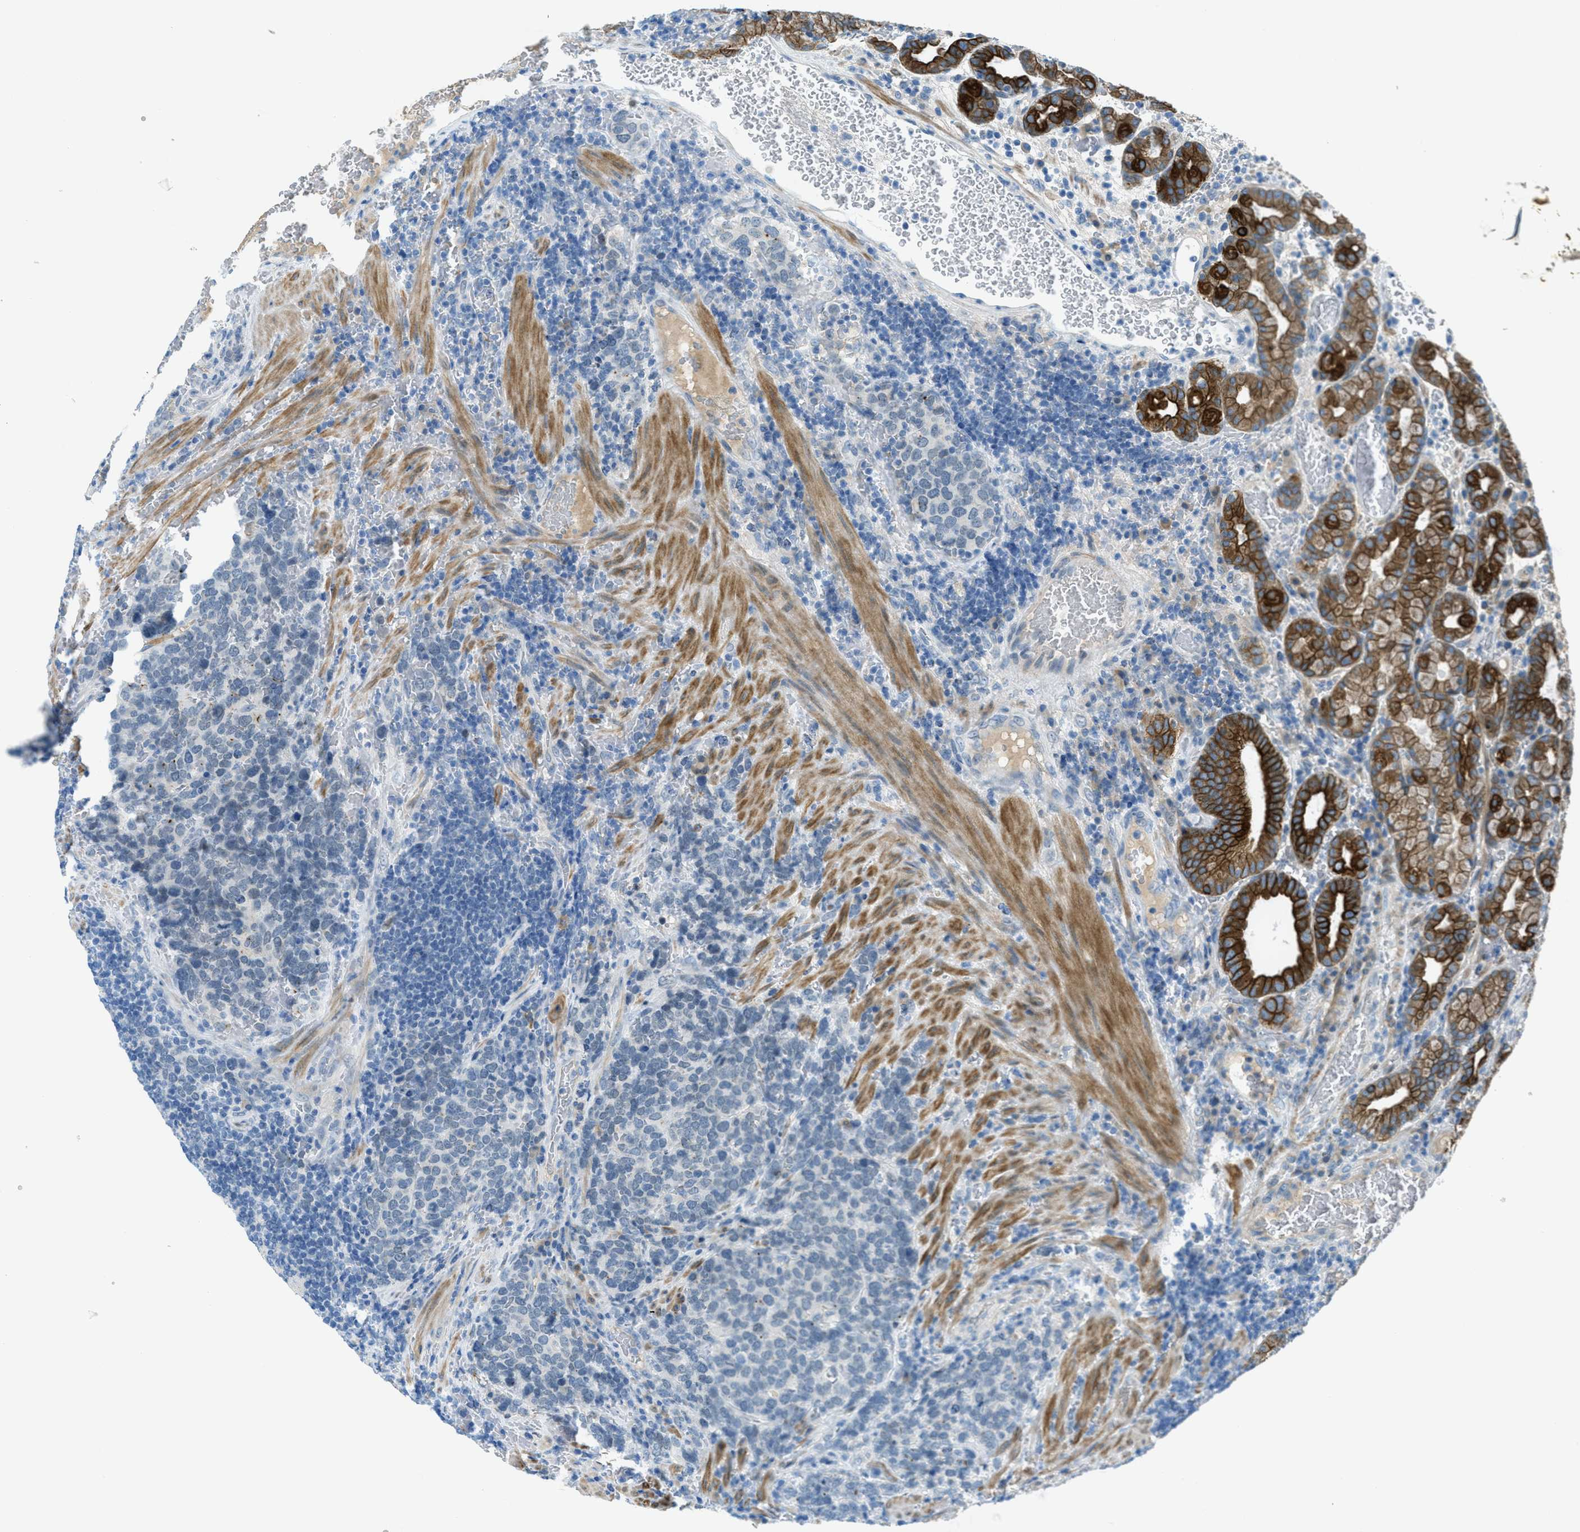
{"staining": {"intensity": "moderate", "quantity": ">75%", "location": "cytoplasmic/membranous"}, "tissue": "stomach", "cell_type": "Glandular cells", "image_type": "normal", "snomed": [{"axis": "morphology", "description": "Normal tissue, NOS"}, {"axis": "morphology", "description": "Carcinoid, malignant, NOS"}, {"axis": "topography", "description": "Stomach, upper"}], "caption": "The immunohistochemical stain highlights moderate cytoplasmic/membranous positivity in glandular cells of normal stomach.", "gene": "KLHL8", "patient": {"sex": "male", "age": 39}}